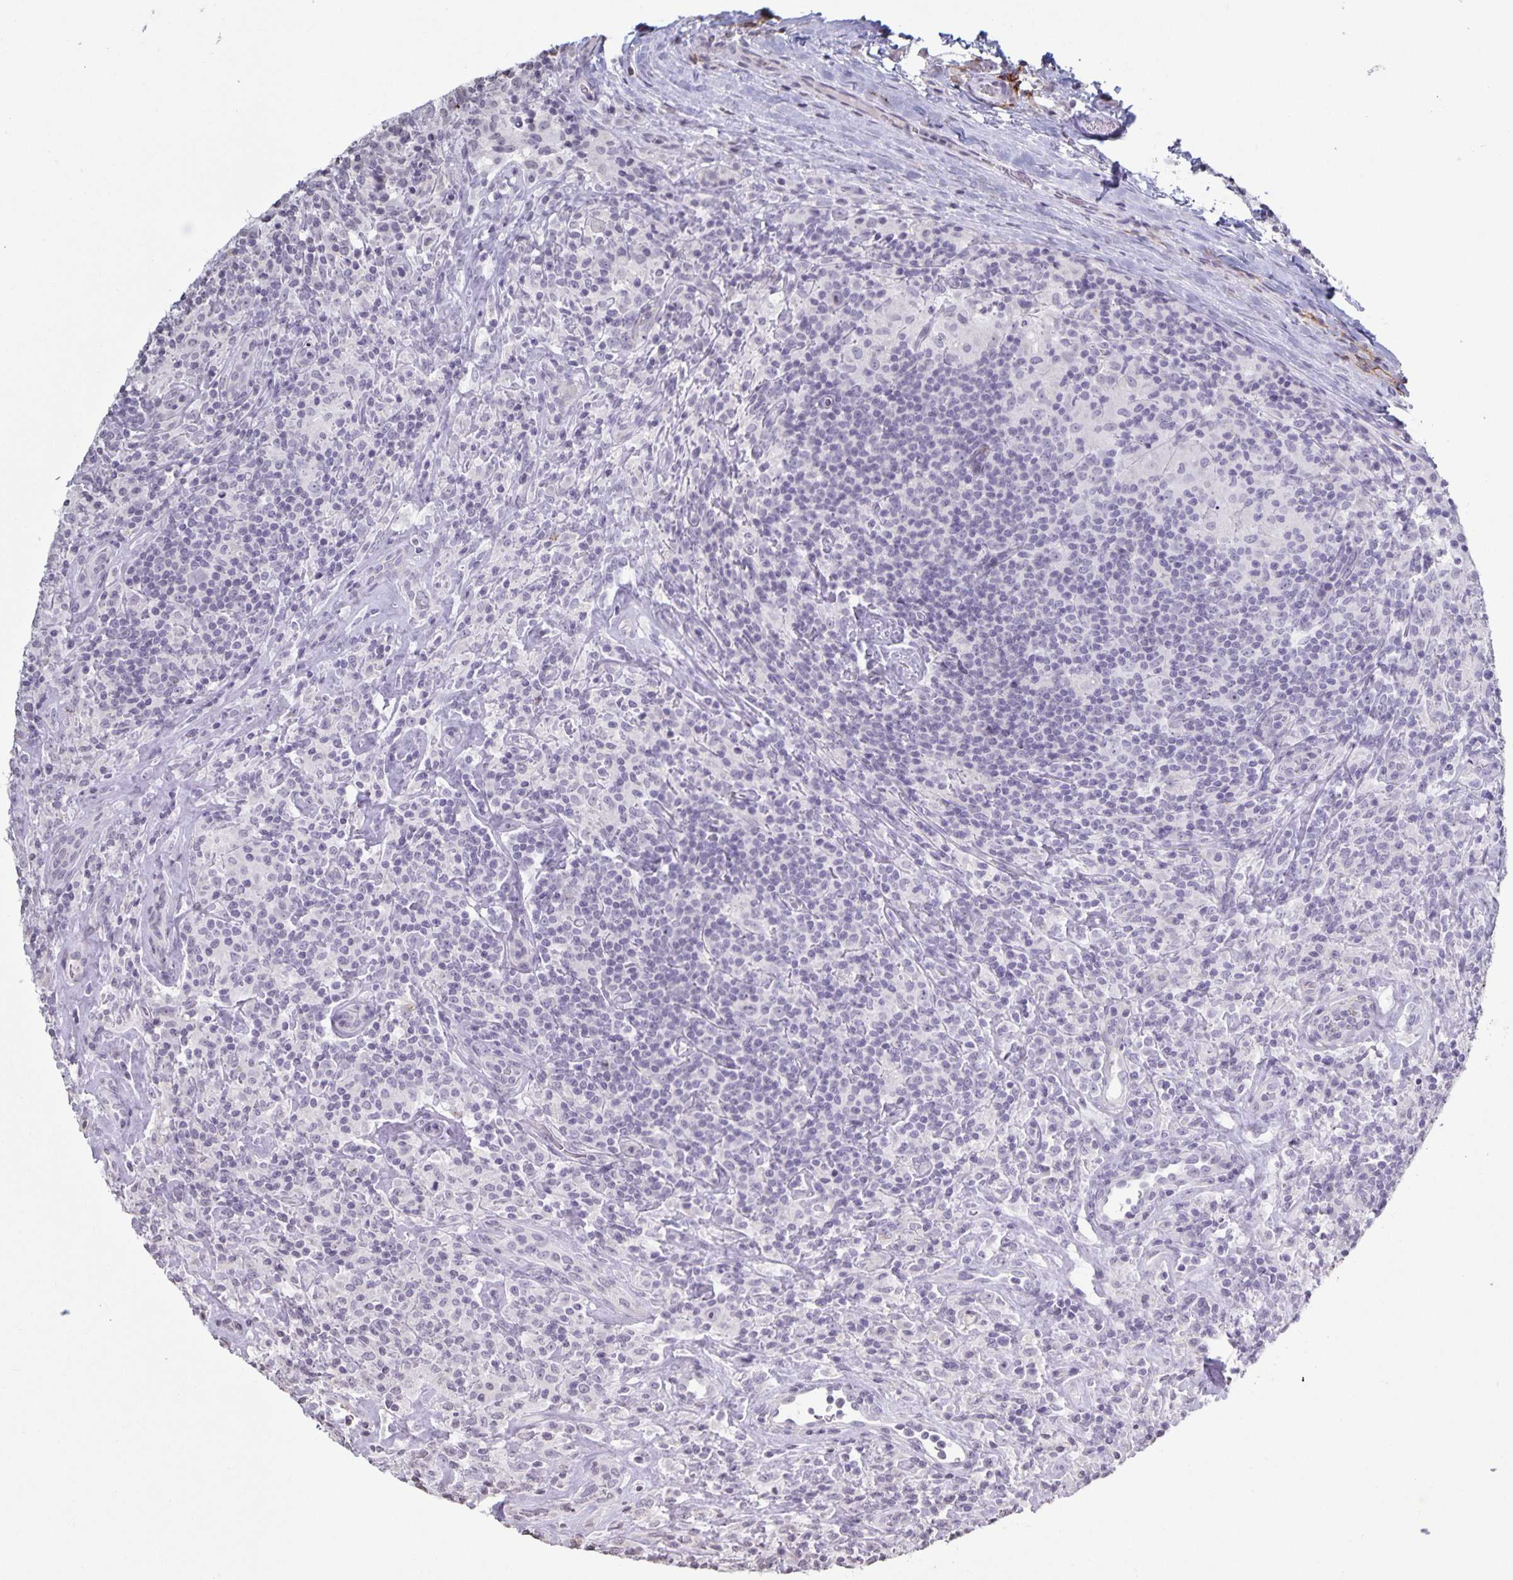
{"staining": {"intensity": "negative", "quantity": "none", "location": "none"}, "tissue": "lymphoma", "cell_type": "Tumor cells", "image_type": "cancer", "snomed": [{"axis": "morphology", "description": "Hodgkin's disease, NOS"}, {"axis": "morphology", "description": "Hodgkin's lymphoma, nodular sclerosis"}, {"axis": "topography", "description": "Lymph node"}], "caption": "Tumor cells are negative for brown protein staining in Hodgkin's disease.", "gene": "AQP4", "patient": {"sex": "female", "age": 10}}